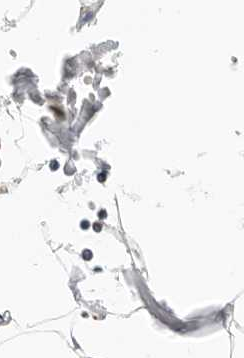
{"staining": {"intensity": "negative", "quantity": "none", "location": "none"}, "tissue": "adipose tissue", "cell_type": "Adipocytes", "image_type": "normal", "snomed": [{"axis": "morphology", "description": "Normal tissue, NOS"}, {"axis": "morphology", "description": "Adenocarcinoma, NOS"}, {"axis": "topography", "description": "Colon"}, {"axis": "topography", "description": "Peripheral nerve tissue"}], "caption": "This image is of benign adipose tissue stained with IHC to label a protein in brown with the nuclei are counter-stained blue. There is no staining in adipocytes.", "gene": "TSEN2", "patient": {"sex": "male", "age": 14}}